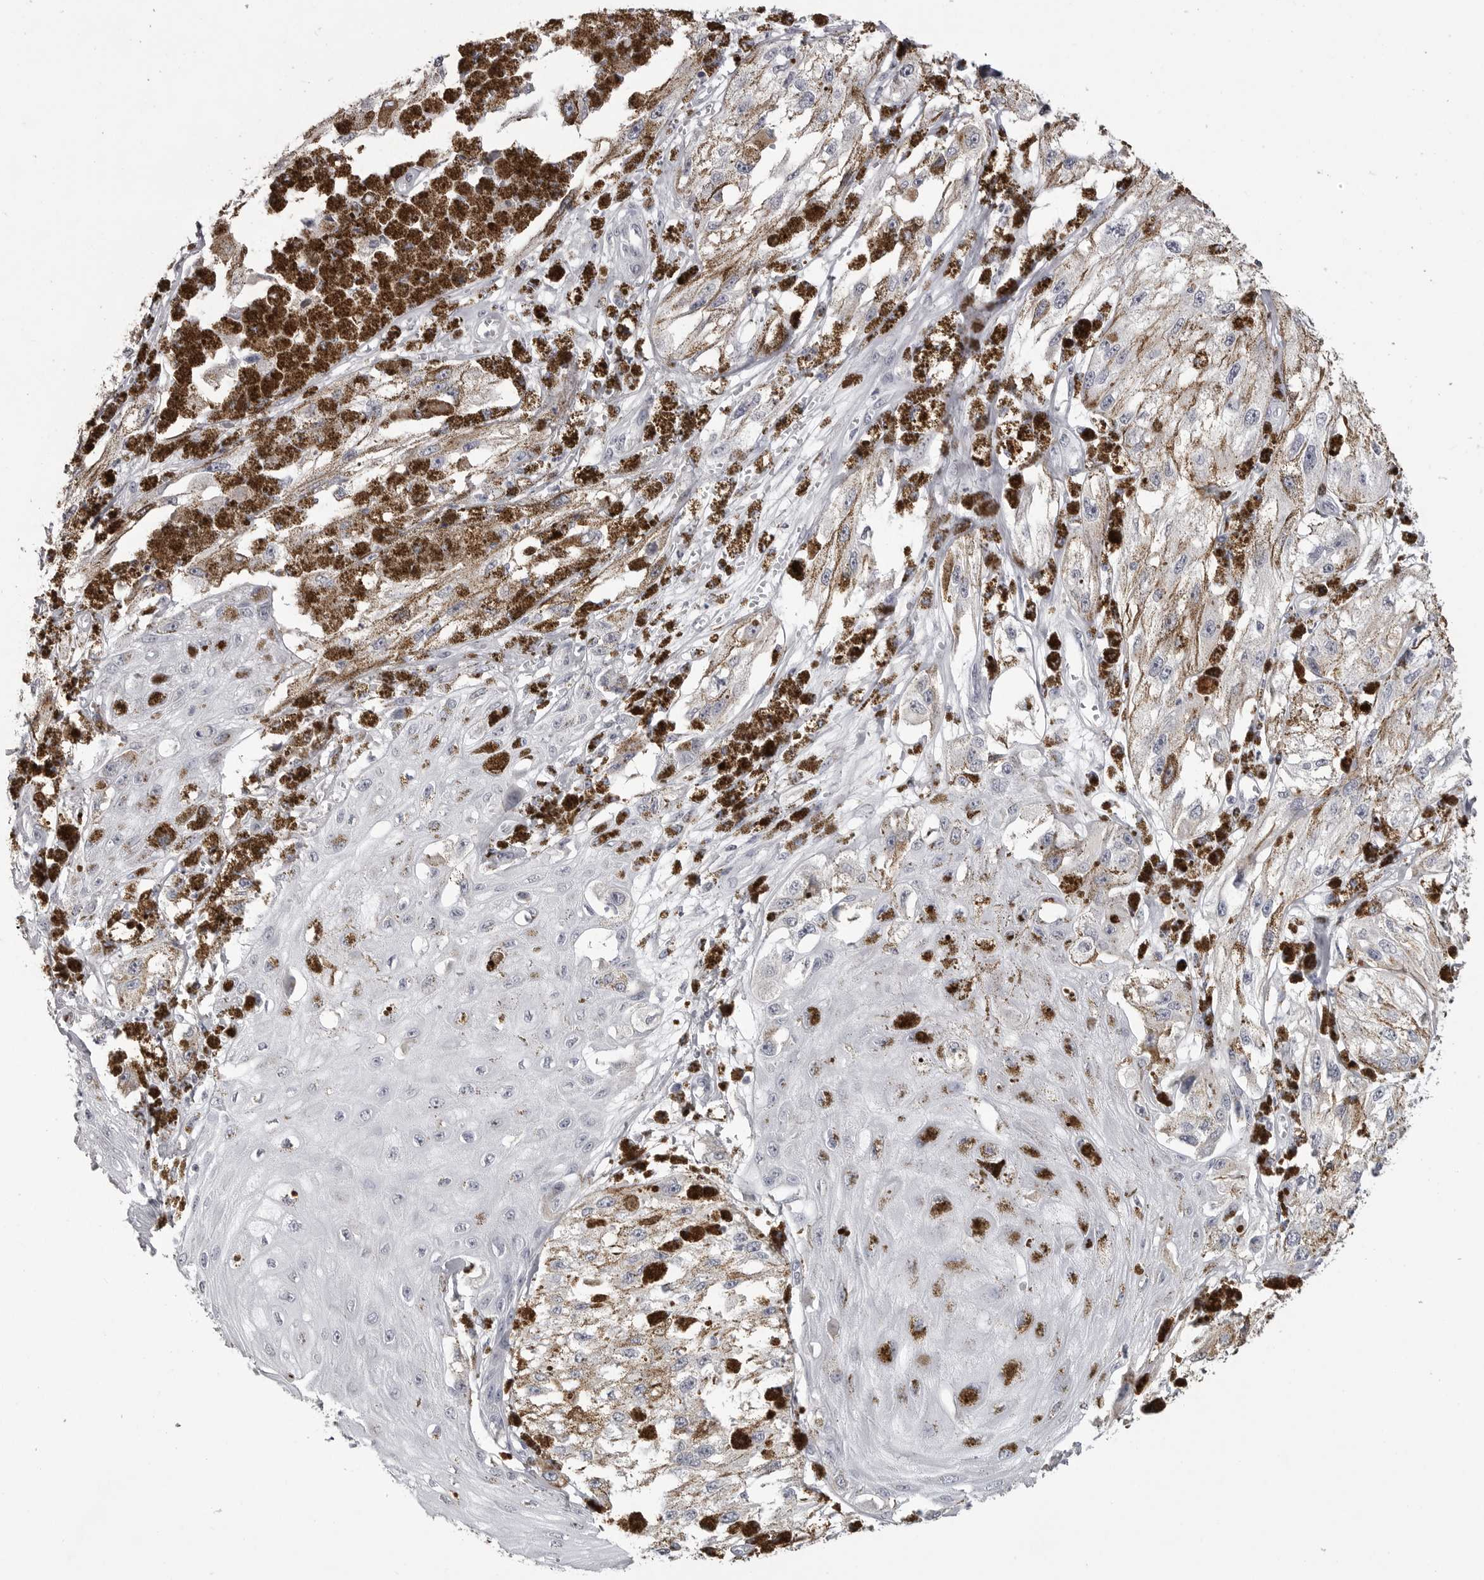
{"staining": {"intensity": "negative", "quantity": "none", "location": "none"}, "tissue": "melanoma", "cell_type": "Tumor cells", "image_type": "cancer", "snomed": [{"axis": "morphology", "description": "Malignant melanoma, NOS"}, {"axis": "topography", "description": "Skin"}], "caption": "Protein analysis of malignant melanoma exhibits no significant expression in tumor cells.", "gene": "GPN2", "patient": {"sex": "male", "age": 88}}